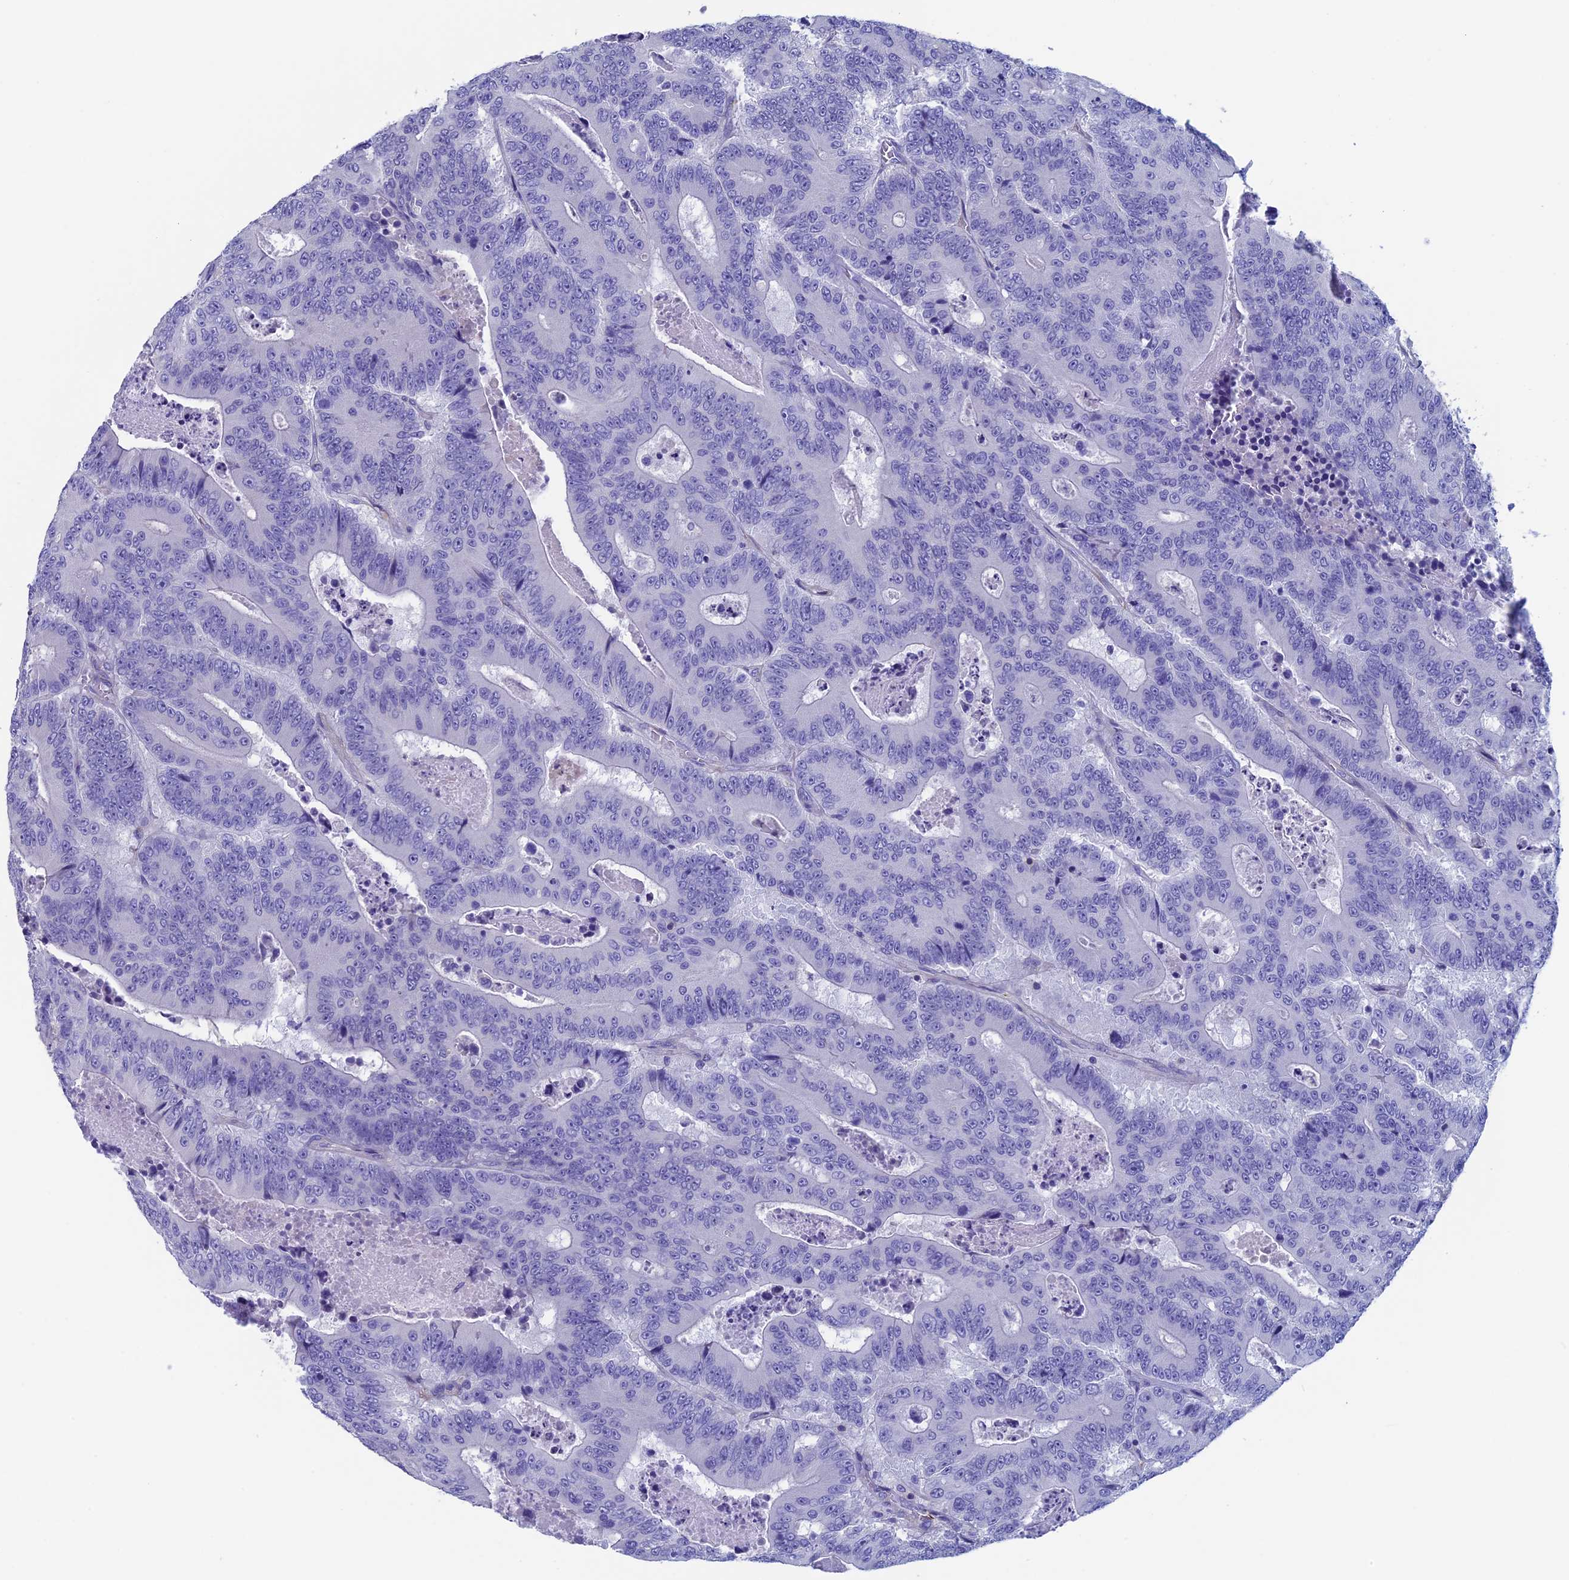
{"staining": {"intensity": "negative", "quantity": "none", "location": "none"}, "tissue": "colorectal cancer", "cell_type": "Tumor cells", "image_type": "cancer", "snomed": [{"axis": "morphology", "description": "Adenocarcinoma, NOS"}, {"axis": "topography", "description": "Colon"}], "caption": "Immunohistochemistry photomicrograph of neoplastic tissue: adenocarcinoma (colorectal) stained with DAB (3,3'-diaminobenzidine) demonstrates no significant protein expression in tumor cells.", "gene": "SEPTIN1", "patient": {"sex": "male", "age": 83}}